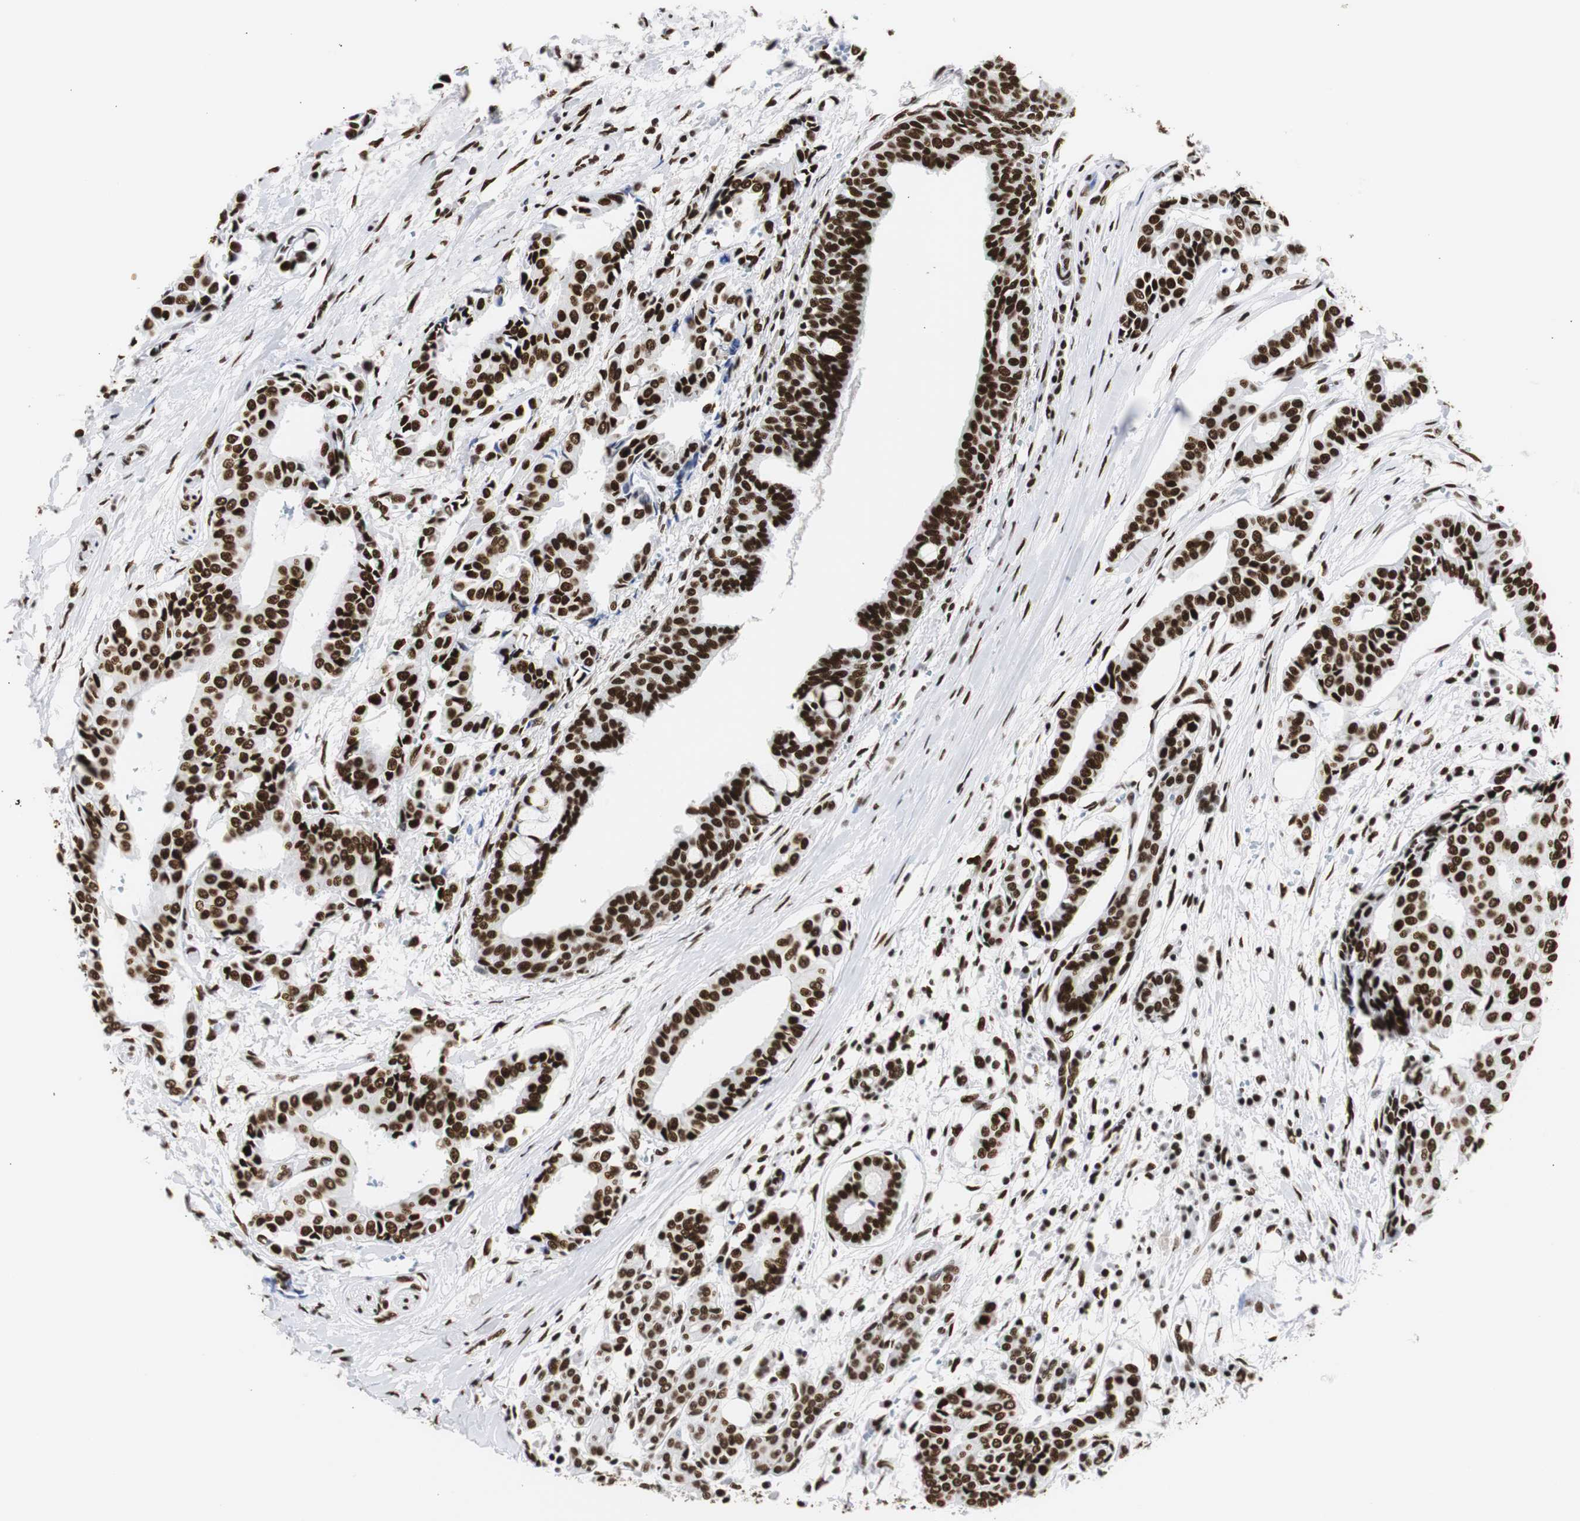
{"staining": {"intensity": "strong", "quantity": ">75%", "location": "nuclear"}, "tissue": "head and neck cancer", "cell_type": "Tumor cells", "image_type": "cancer", "snomed": [{"axis": "morphology", "description": "Adenocarcinoma, NOS"}, {"axis": "topography", "description": "Salivary gland"}, {"axis": "topography", "description": "Head-Neck"}], "caption": "The immunohistochemical stain highlights strong nuclear expression in tumor cells of head and neck adenocarcinoma tissue. Nuclei are stained in blue.", "gene": "HNRNPH2", "patient": {"sex": "female", "age": 59}}